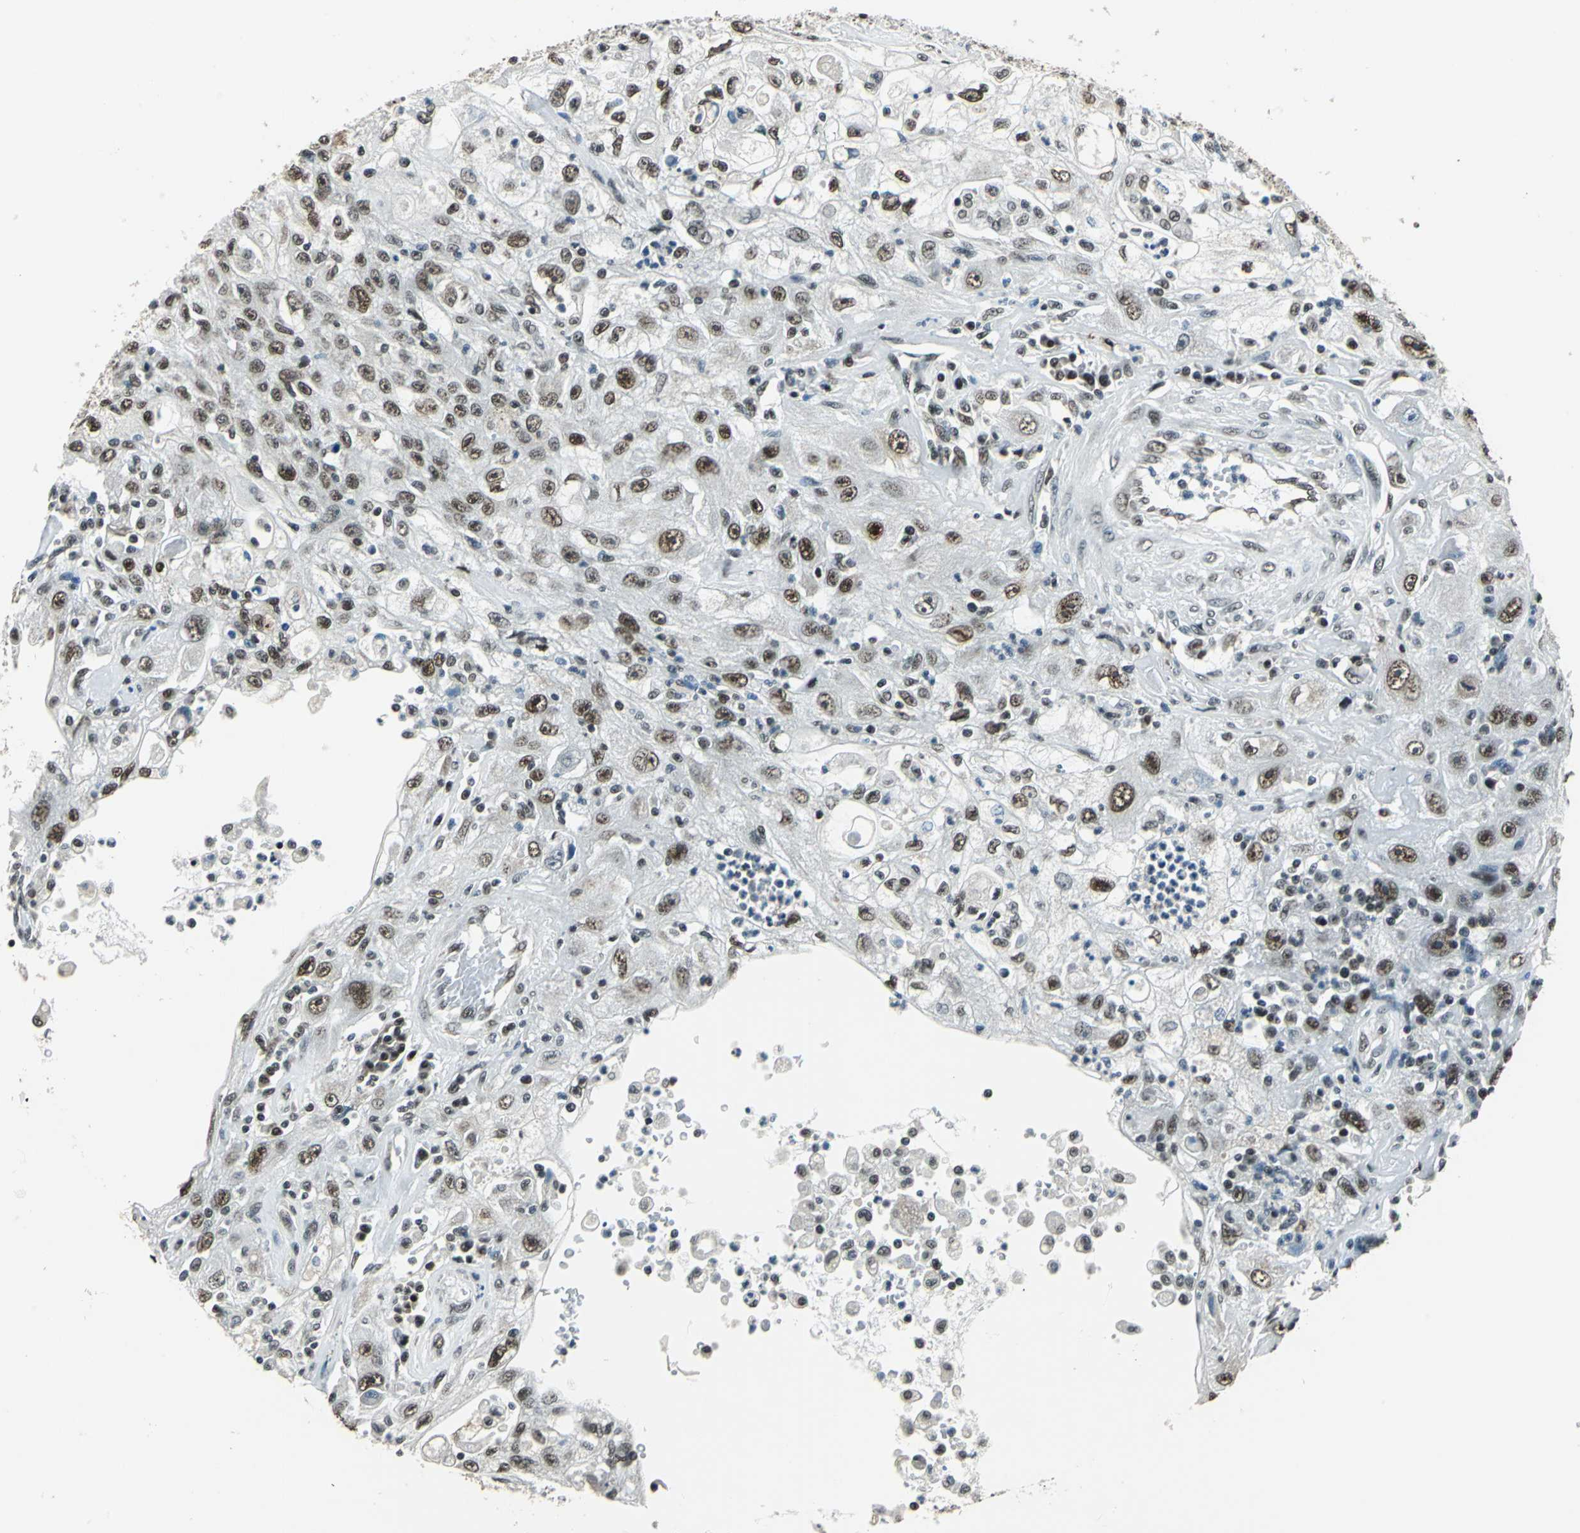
{"staining": {"intensity": "moderate", "quantity": ">75%", "location": "nuclear"}, "tissue": "skin cancer", "cell_type": "Tumor cells", "image_type": "cancer", "snomed": [{"axis": "morphology", "description": "Squamous cell carcinoma, NOS"}, {"axis": "topography", "description": "Skin"}], "caption": "Approximately >75% of tumor cells in squamous cell carcinoma (skin) reveal moderate nuclear protein staining as visualized by brown immunohistochemical staining.", "gene": "BCLAF1", "patient": {"sex": "male", "age": 75}}